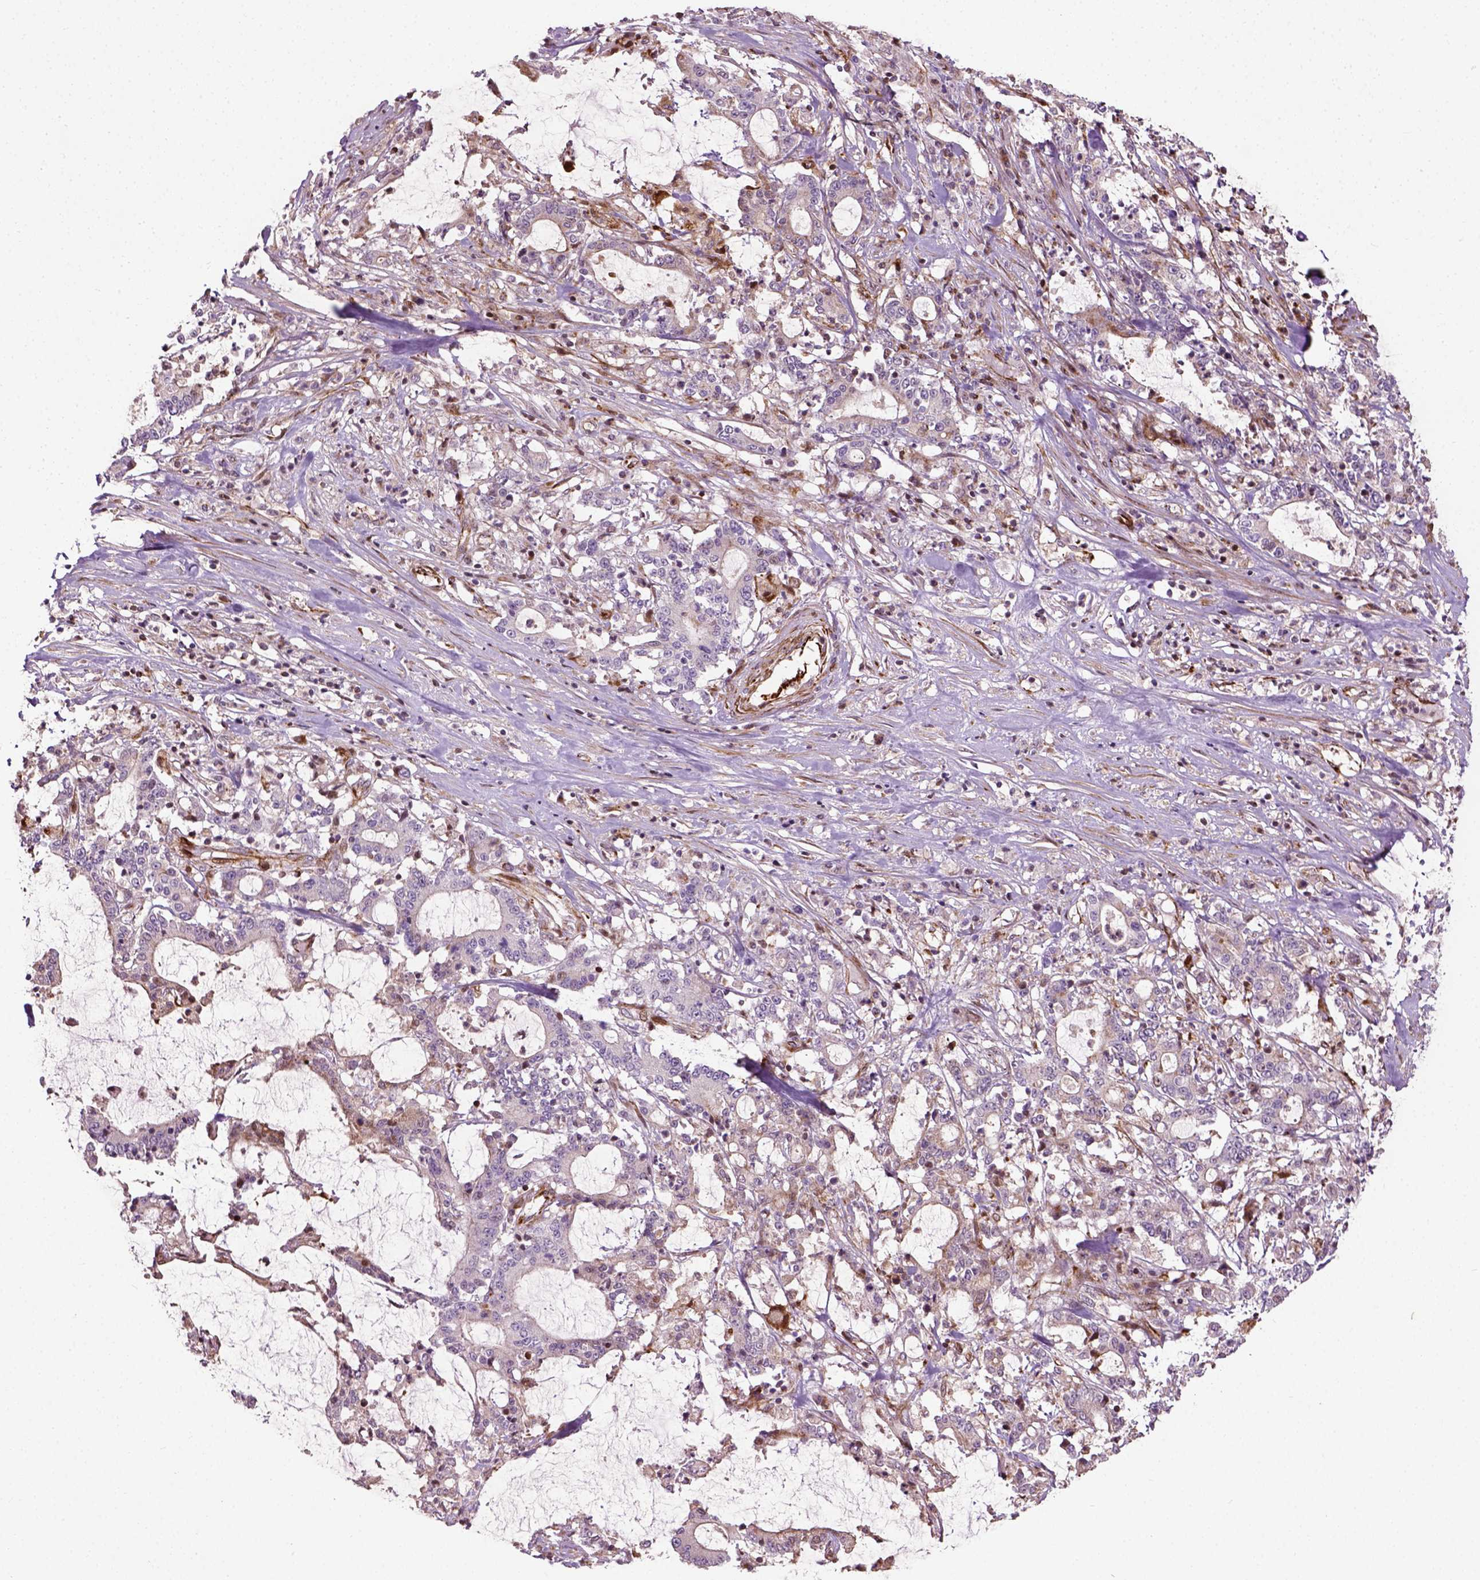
{"staining": {"intensity": "weak", "quantity": "25%-75%", "location": "cytoplasmic/membranous"}, "tissue": "stomach cancer", "cell_type": "Tumor cells", "image_type": "cancer", "snomed": [{"axis": "morphology", "description": "Adenocarcinoma, NOS"}, {"axis": "topography", "description": "Stomach, upper"}], "caption": "Weak cytoplasmic/membranous protein staining is present in approximately 25%-75% of tumor cells in stomach adenocarcinoma. (Stains: DAB (3,3'-diaminobenzidine) in brown, nuclei in blue, Microscopy: brightfield microscopy at high magnification).", "gene": "PKP3", "patient": {"sex": "male", "age": 68}}